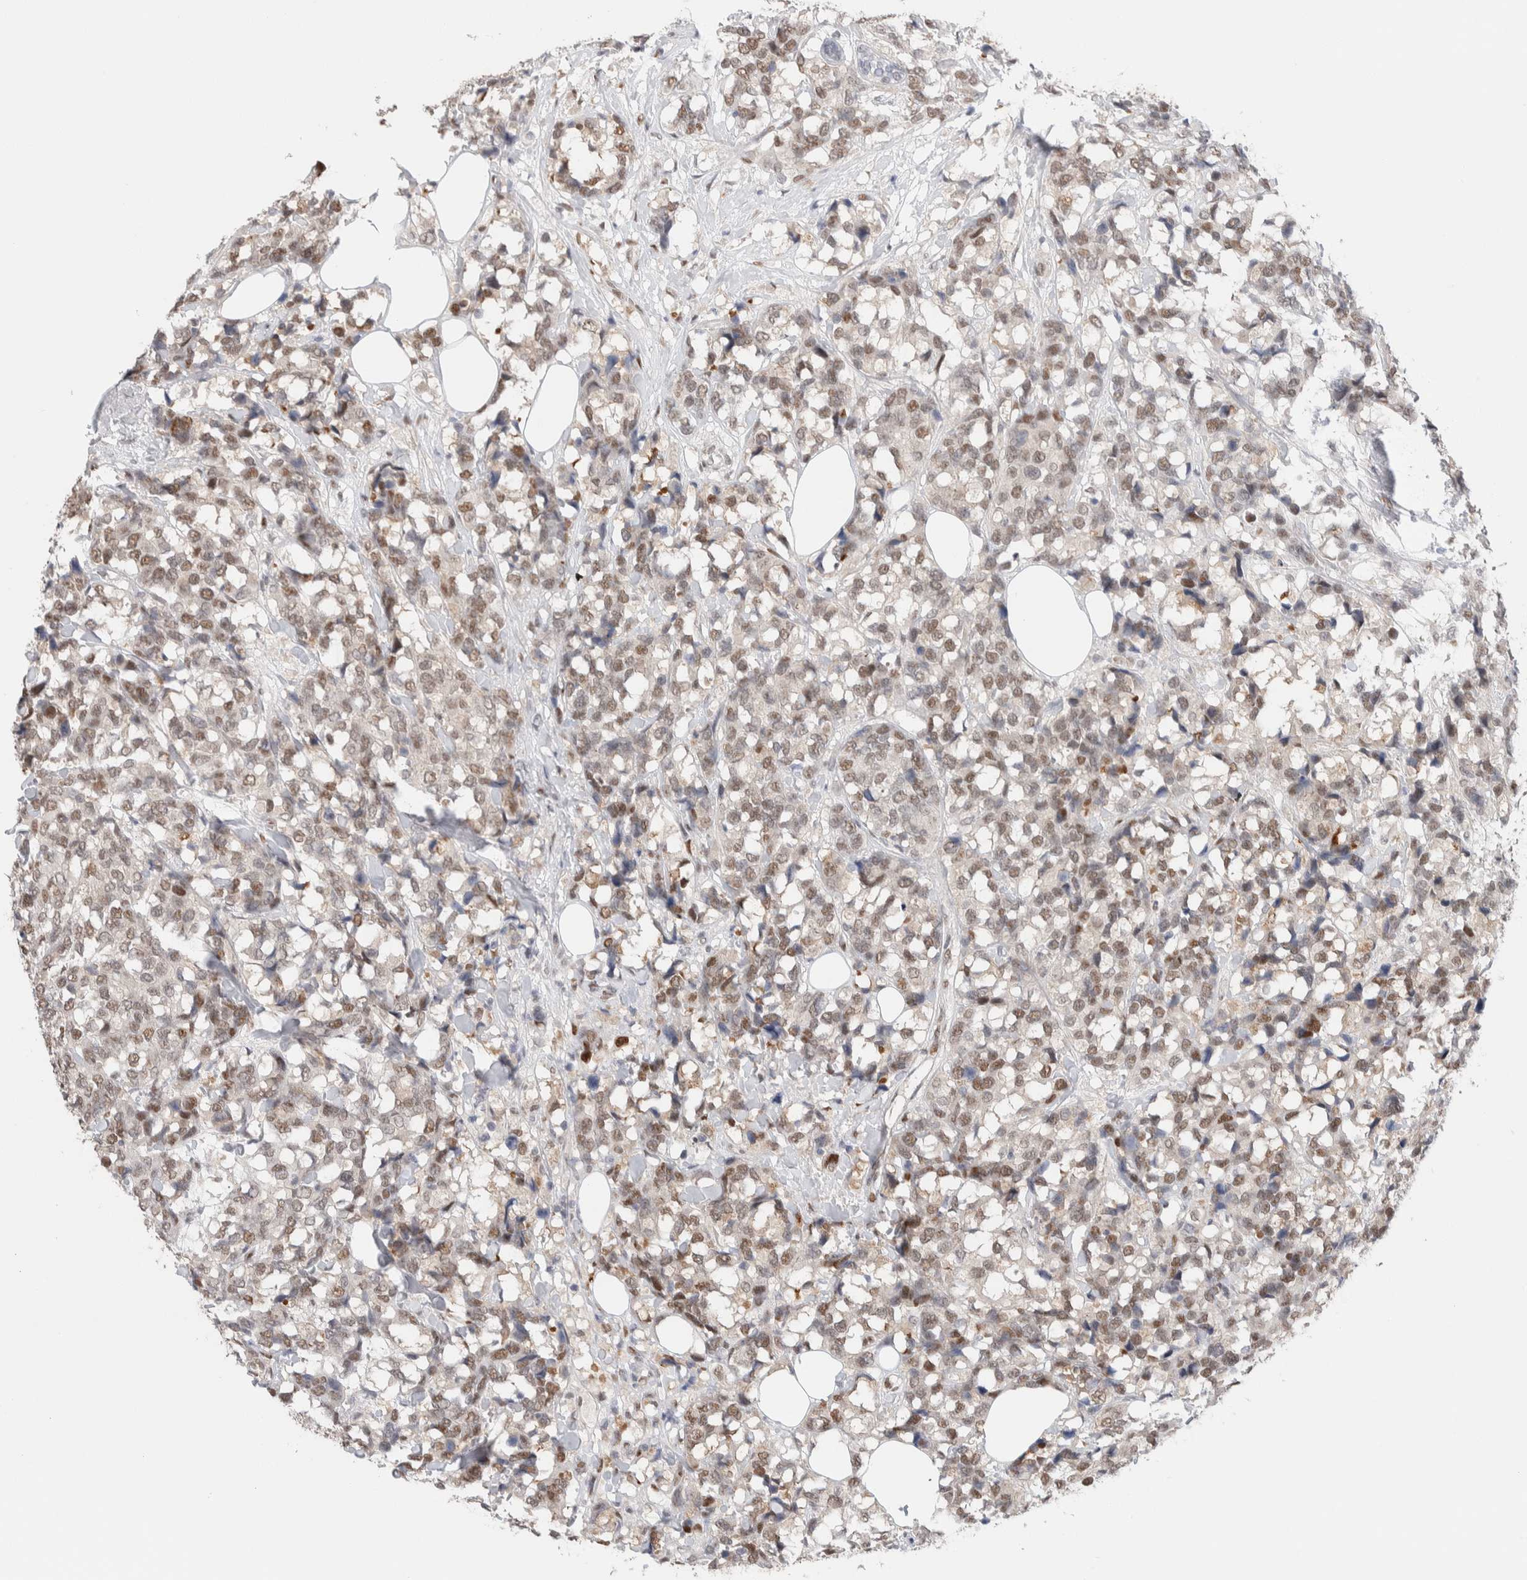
{"staining": {"intensity": "moderate", "quantity": ">75%", "location": "nuclear"}, "tissue": "breast cancer", "cell_type": "Tumor cells", "image_type": "cancer", "snomed": [{"axis": "morphology", "description": "Lobular carcinoma"}, {"axis": "topography", "description": "Breast"}], "caption": "Immunohistochemical staining of human lobular carcinoma (breast) exhibits medium levels of moderate nuclear protein staining in about >75% of tumor cells.", "gene": "PRMT1", "patient": {"sex": "female", "age": 59}}